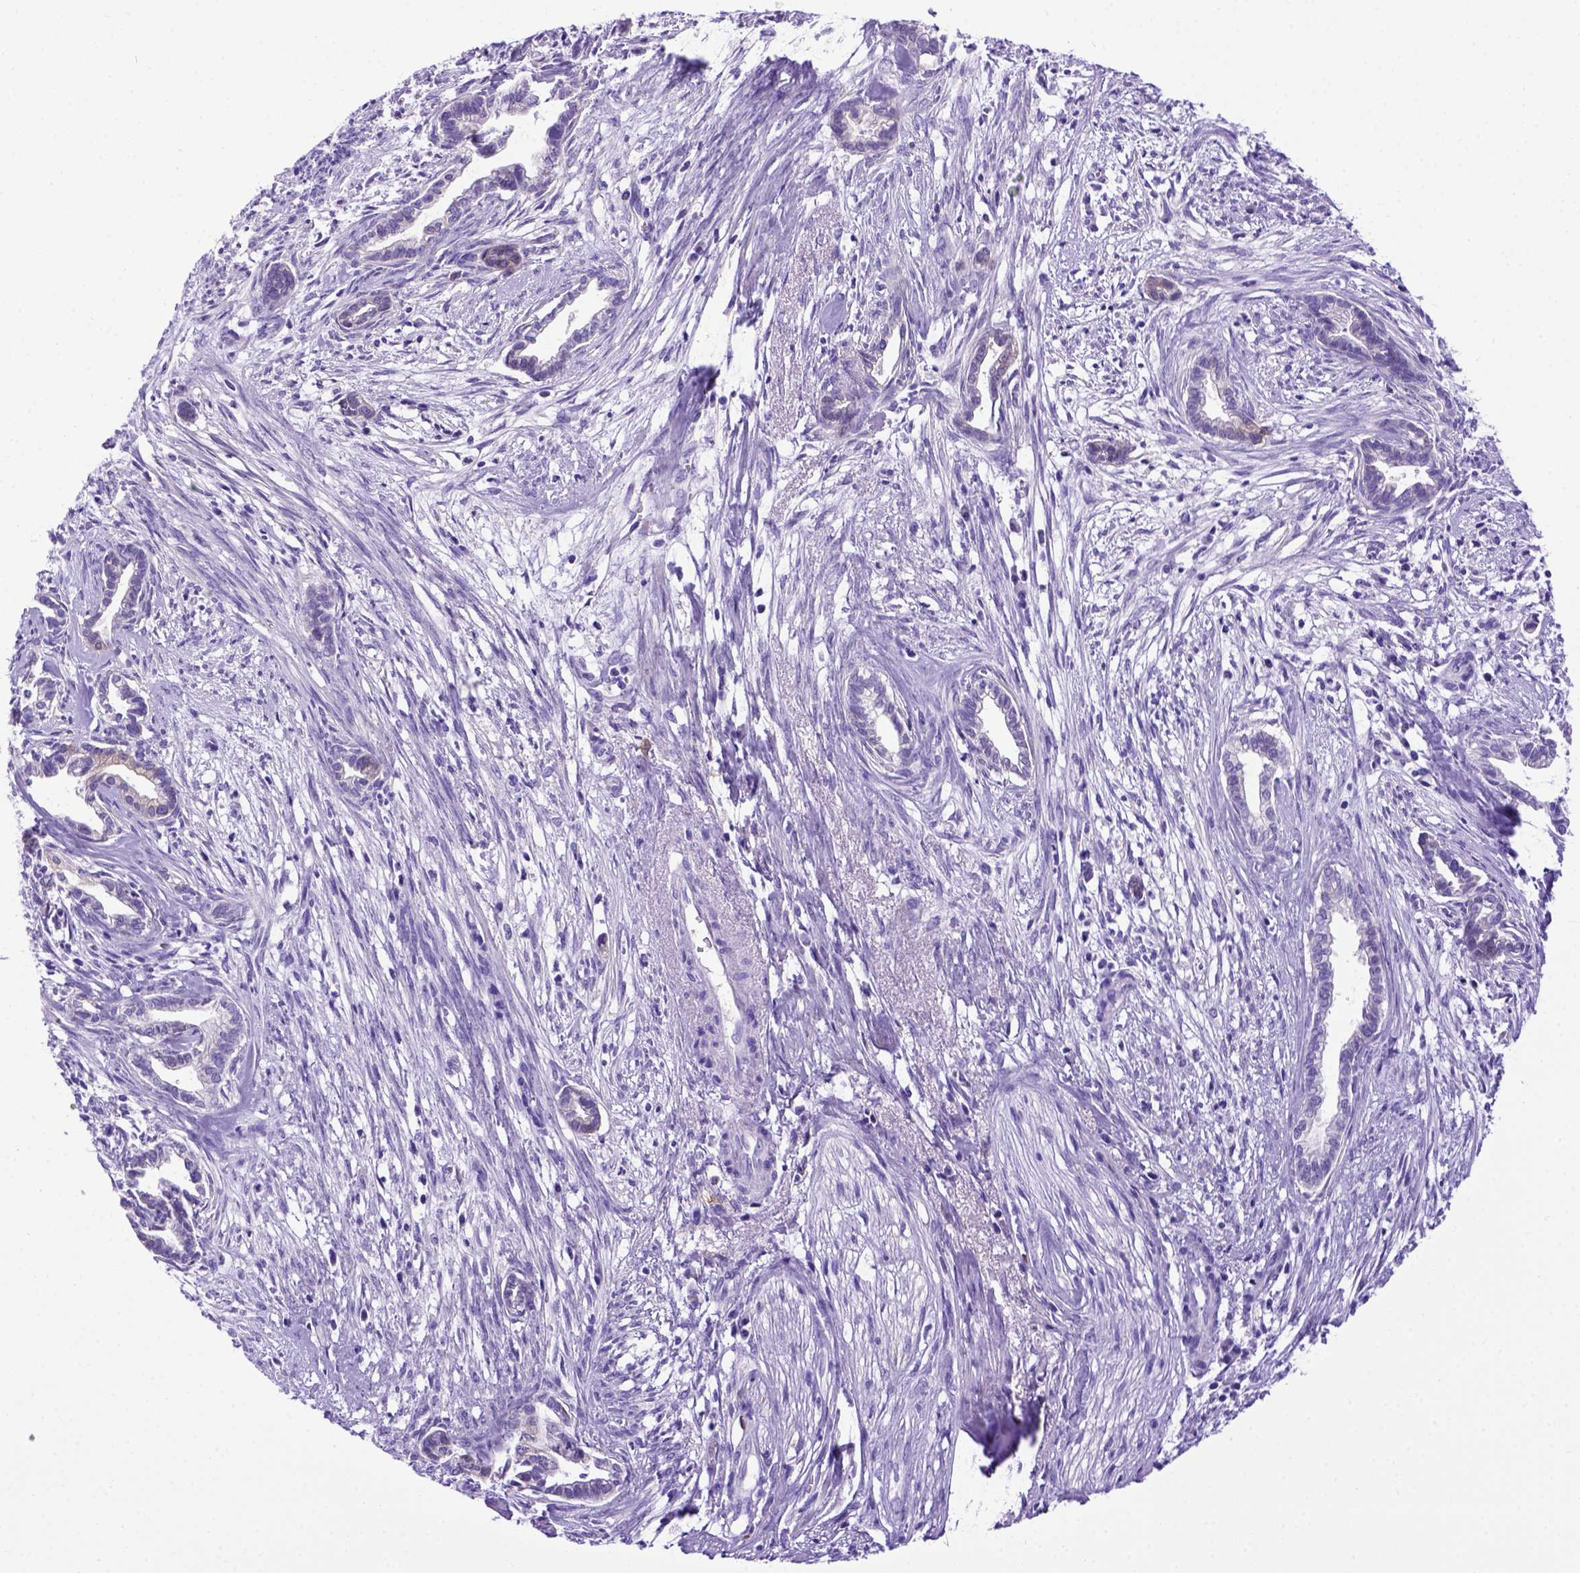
{"staining": {"intensity": "negative", "quantity": "none", "location": "none"}, "tissue": "cervical cancer", "cell_type": "Tumor cells", "image_type": "cancer", "snomed": [{"axis": "morphology", "description": "Adenocarcinoma, NOS"}, {"axis": "topography", "description": "Cervix"}], "caption": "An immunohistochemistry photomicrograph of cervical cancer is shown. There is no staining in tumor cells of cervical cancer.", "gene": "PTGES", "patient": {"sex": "female", "age": 62}}